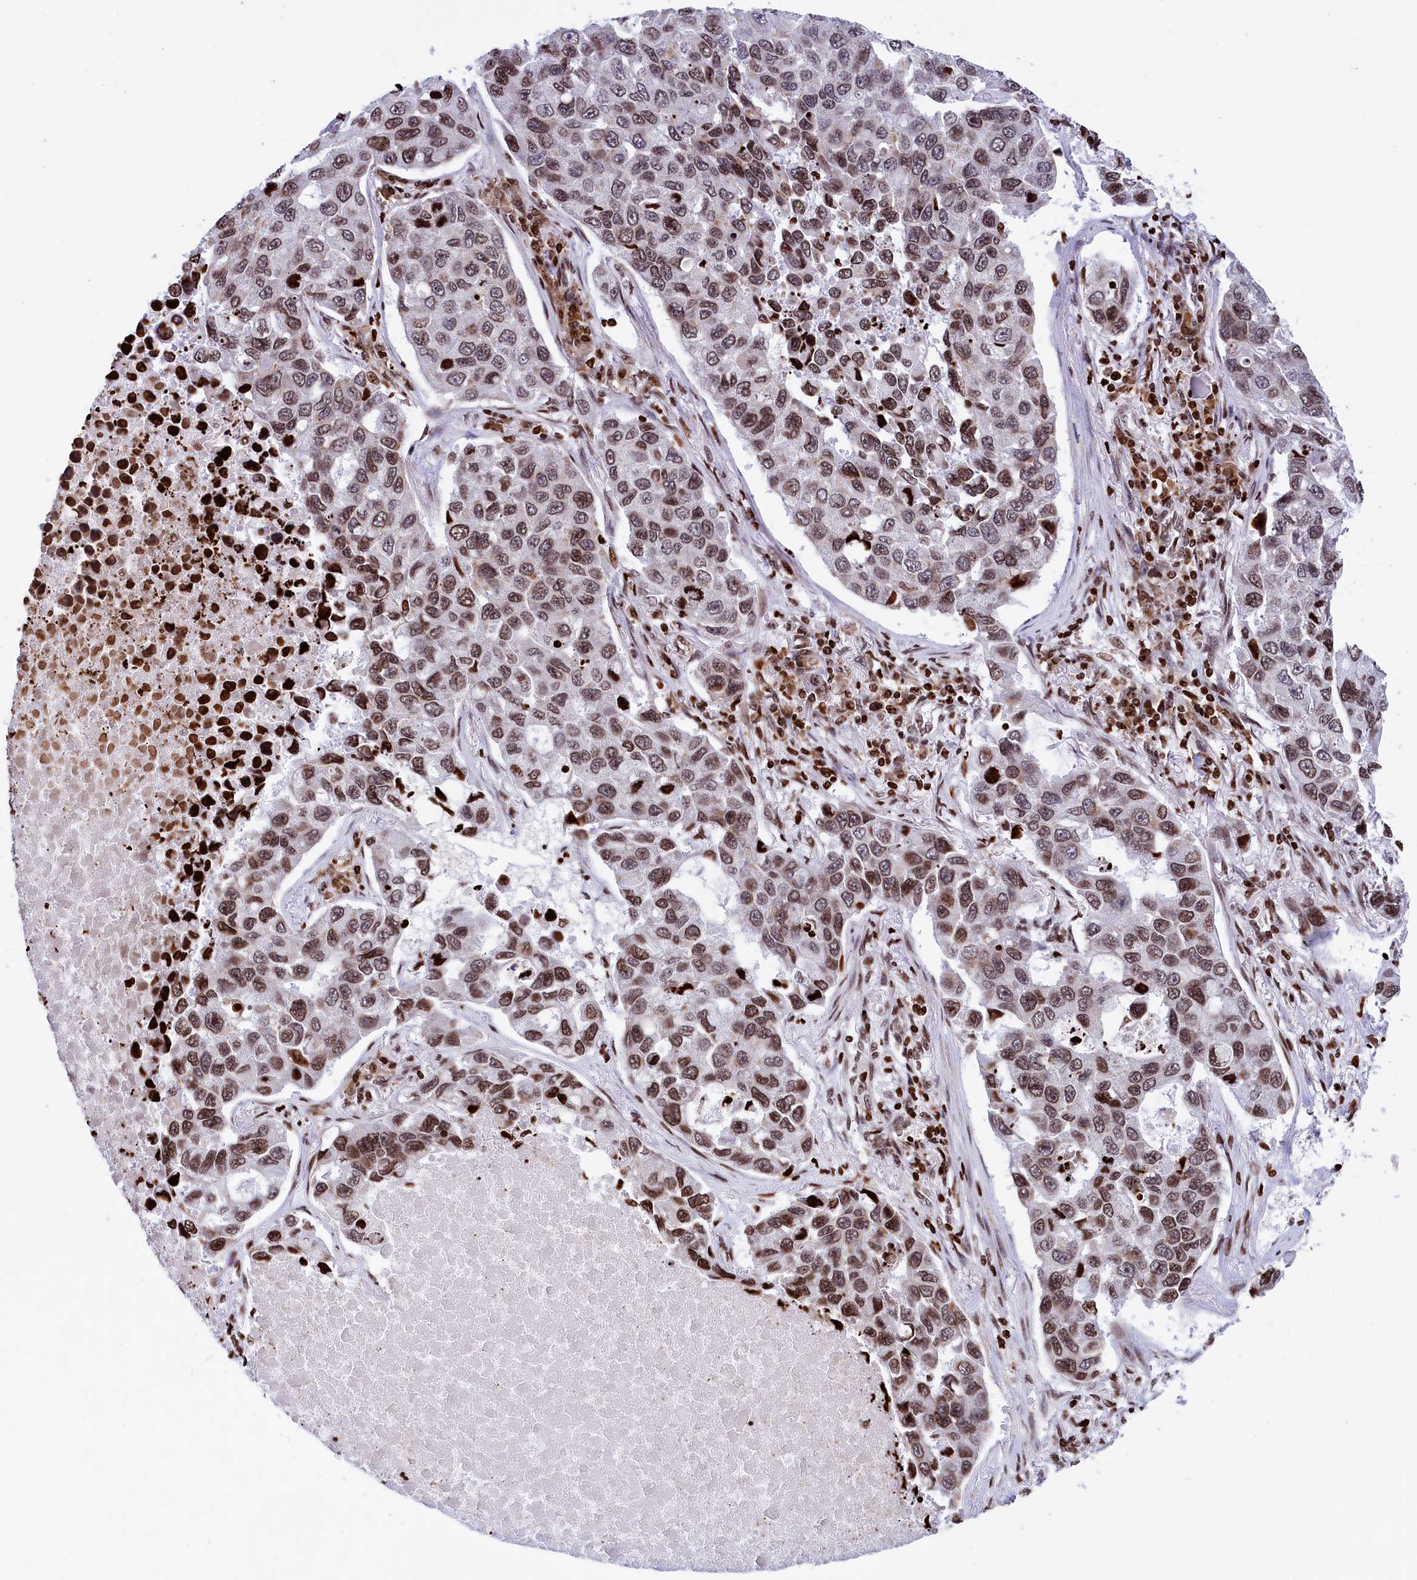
{"staining": {"intensity": "moderate", "quantity": ">75%", "location": "nuclear"}, "tissue": "lung cancer", "cell_type": "Tumor cells", "image_type": "cancer", "snomed": [{"axis": "morphology", "description": "Adenocarcinoma, NOS"}, {"axis": "topography", "description": "Lung"}], "caption": "Immunohistochemistry (IHC) photomicrograph of neoplastic tissue: human adenocarcinoma (lung) stained using immunohistochemistry (IHC) reveals medium levels of moderate protein expression localized specifically in the nuclear of tumor cells, appearing as a nuclear brown color.", "gene": "TIMM29", "patient": {"sex": "male", "age": 64}}